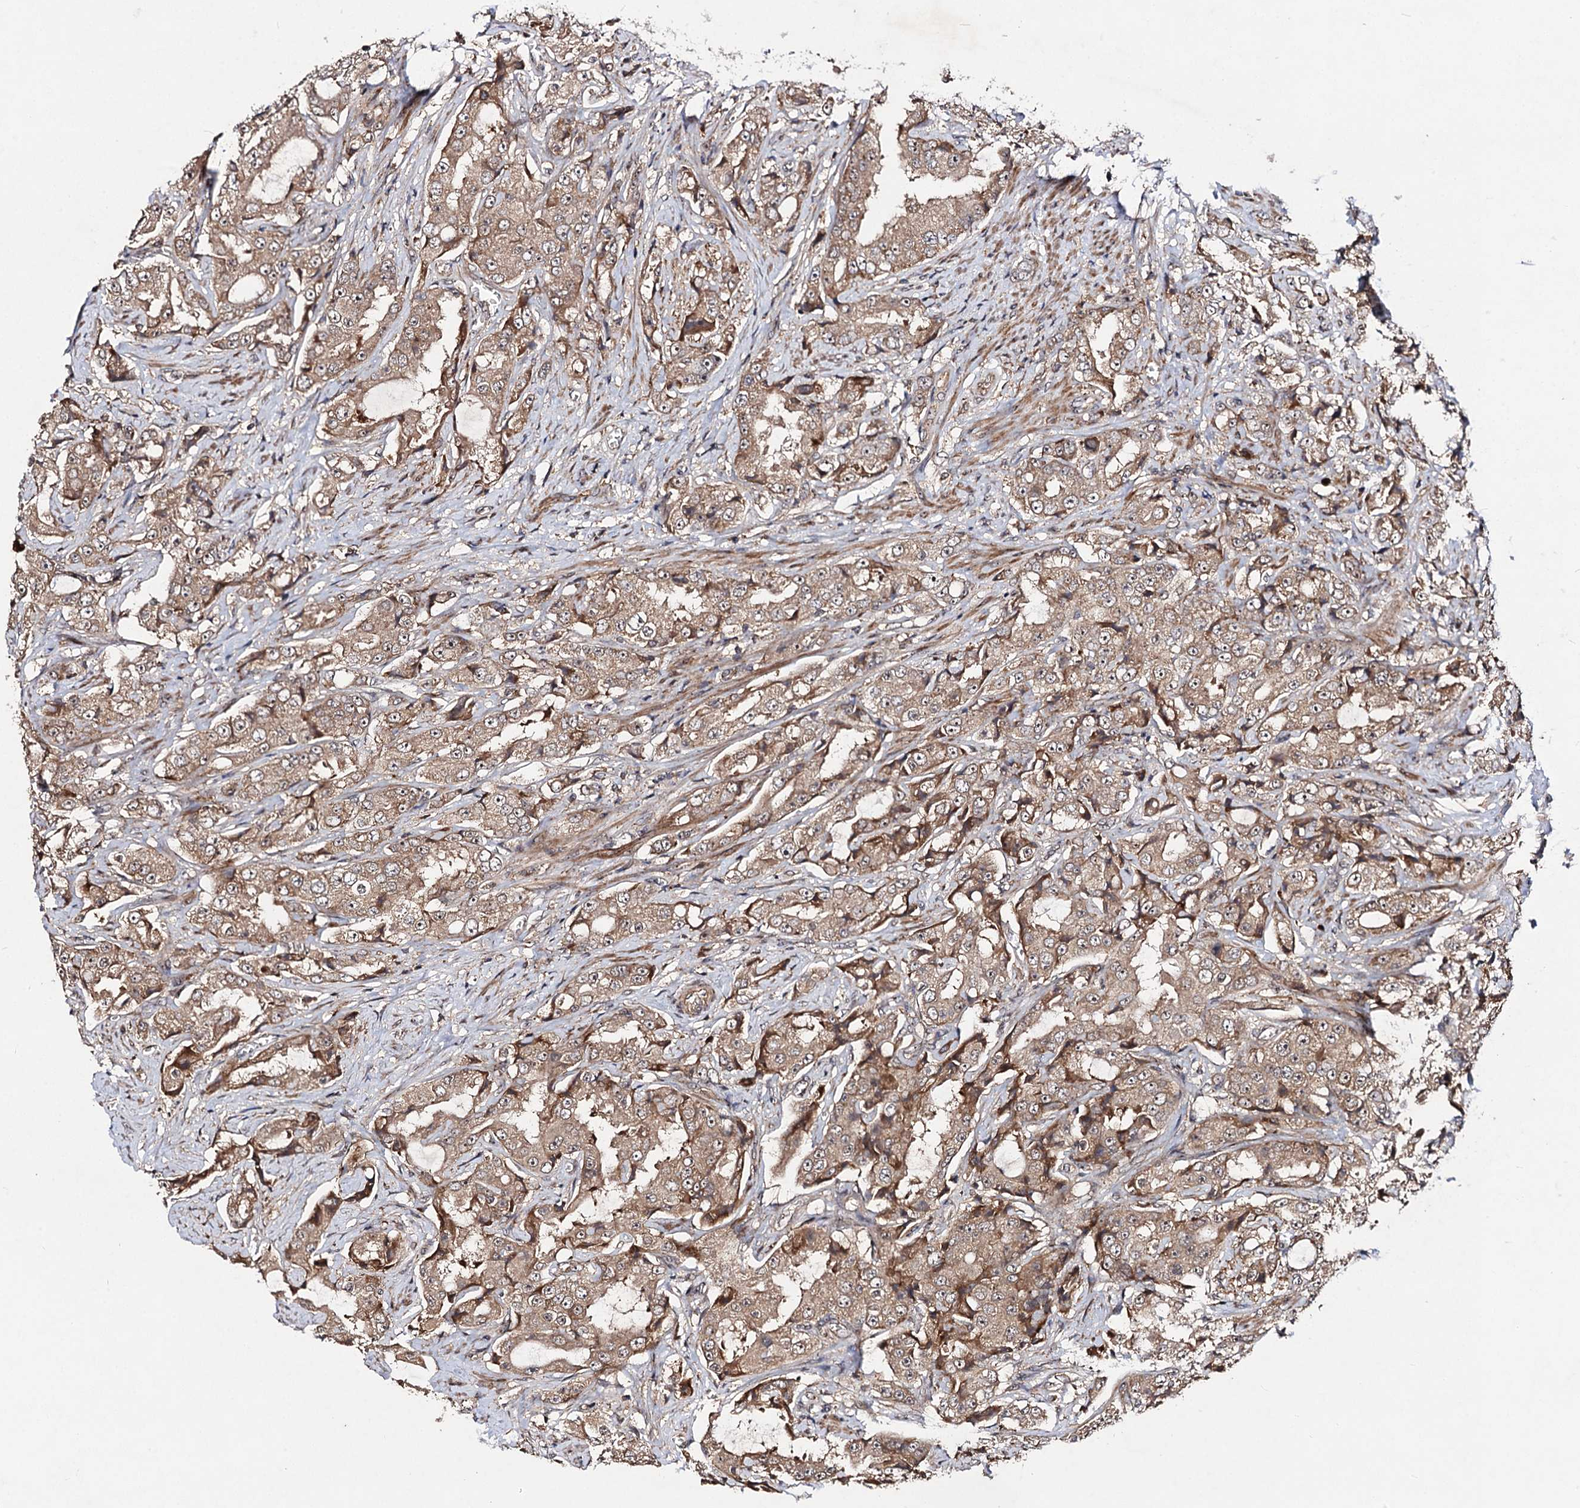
{"staining": {"intensity": "moderate", "quantity": ">75%", "location": "cytoplasmic/membranous"}, "tissue": "prostate cancer", "cell_type": "Tumor cells", "image_type": "cancer", "snomed": [{"axis": "morphology", "description": "Adenocarcinoma, High grade"}, {"axis": "topography", "description": "Prostate"}], "caption": "Prostate cancer stained with DAB IHC shows medium levels of moderate cytoplasmic/membranous staining in approximately >75% of tumor cells.", "gene": "KXD1", "patient": {"sex": "male", "age": 73}}